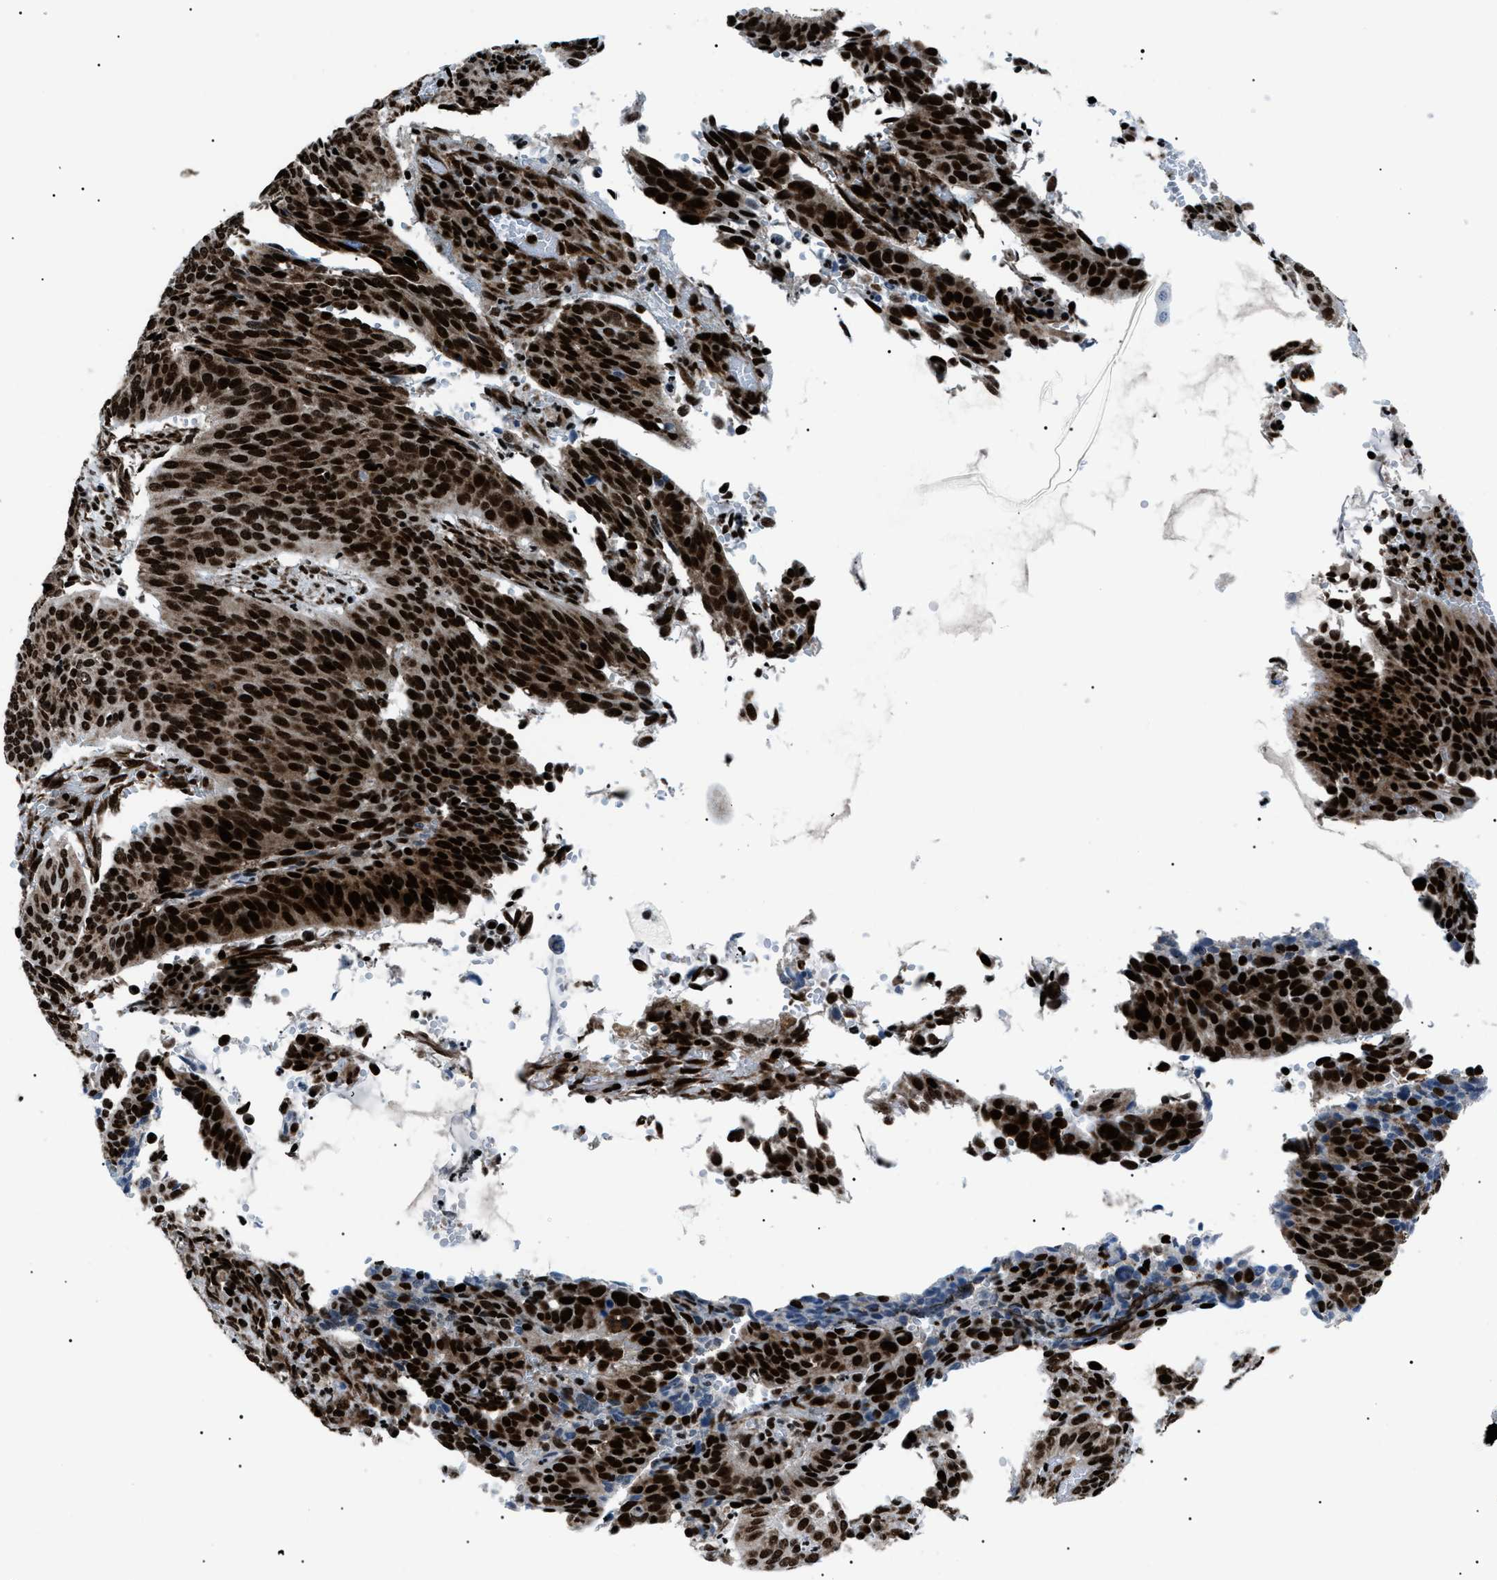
{"staining": {"intensity": "strong", "quantity": ">75%", "location": "nuclear"}, "tissue": "cervical cancer", "cell_type": "Tumor cells", "image_type": "cancer", "snomed": [{"axis": "morphology", "description": "Normal tissue, NOS"}, {"axis": "morphology", "description": "Squamous cell carcinoma, NOS"}, {"axis": "topography", "description": "Cervix"}], "caption": "This is an image of IHC staining of cervical squamous cell carcinoma, which shows strong expression in the nuclear of tumor cells.", "gene": "HNRNPK", "patient": {"sex": "female", "age": 39}}